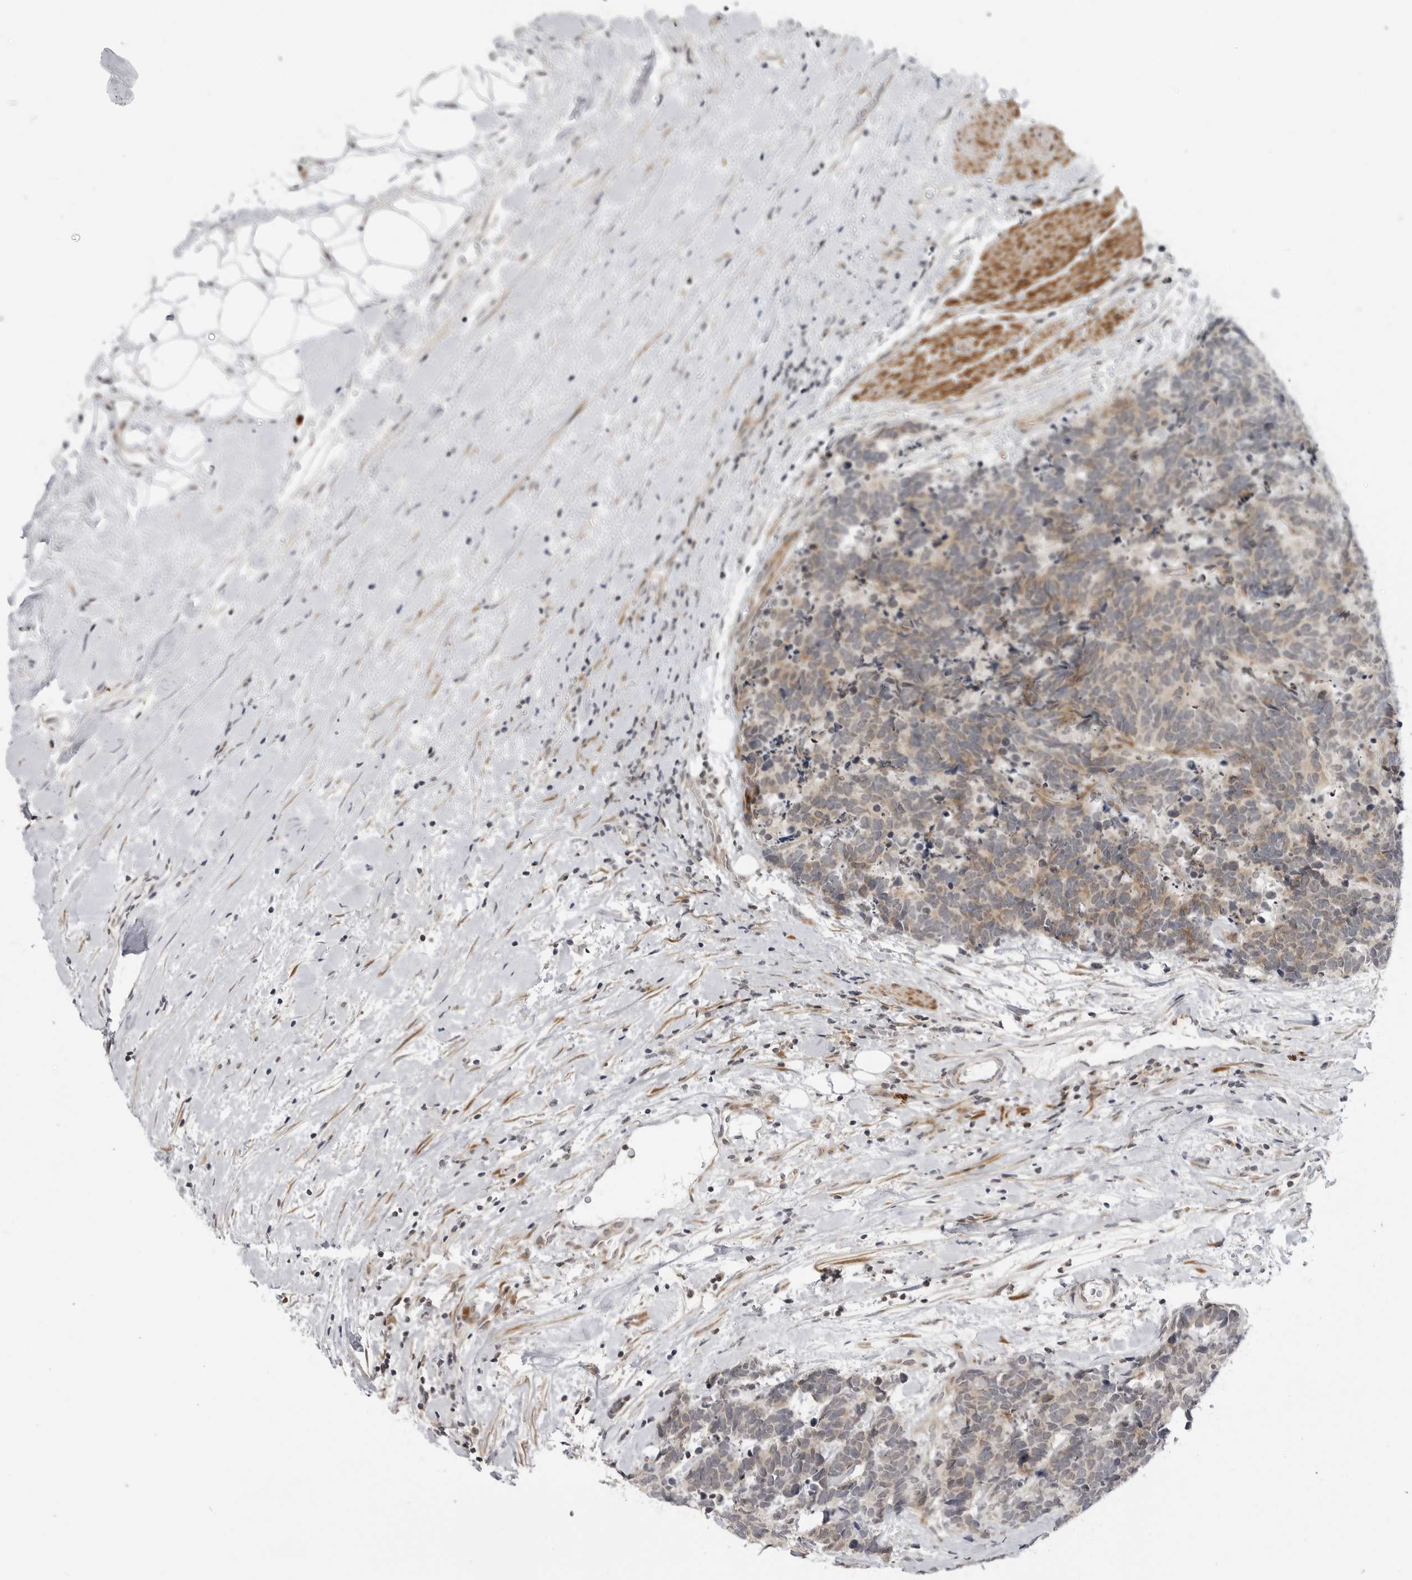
{"staining": {"intensity": "weak", "quantity": "<25%", "location": "cytoplasmic/membranous"}, "tissue": "carcinoid", "cell_type": "Tumor cells", "image_type": "cancer", "snomed": [{"axis": "morphology", "description": "Carcinoma, NOS"}, {"axis": "morphology", "description": "Carcinoid, malignant, NOS"}, {"axis": "topography", "description": "Urinary bladder"}], "caption": "There is no significant expression in tumor cells of carcinoid. (DAB immunohistochemistry, high magnification).", "gene": "ADAMTS5", "patient": {"sex": "male", "age": 57}}